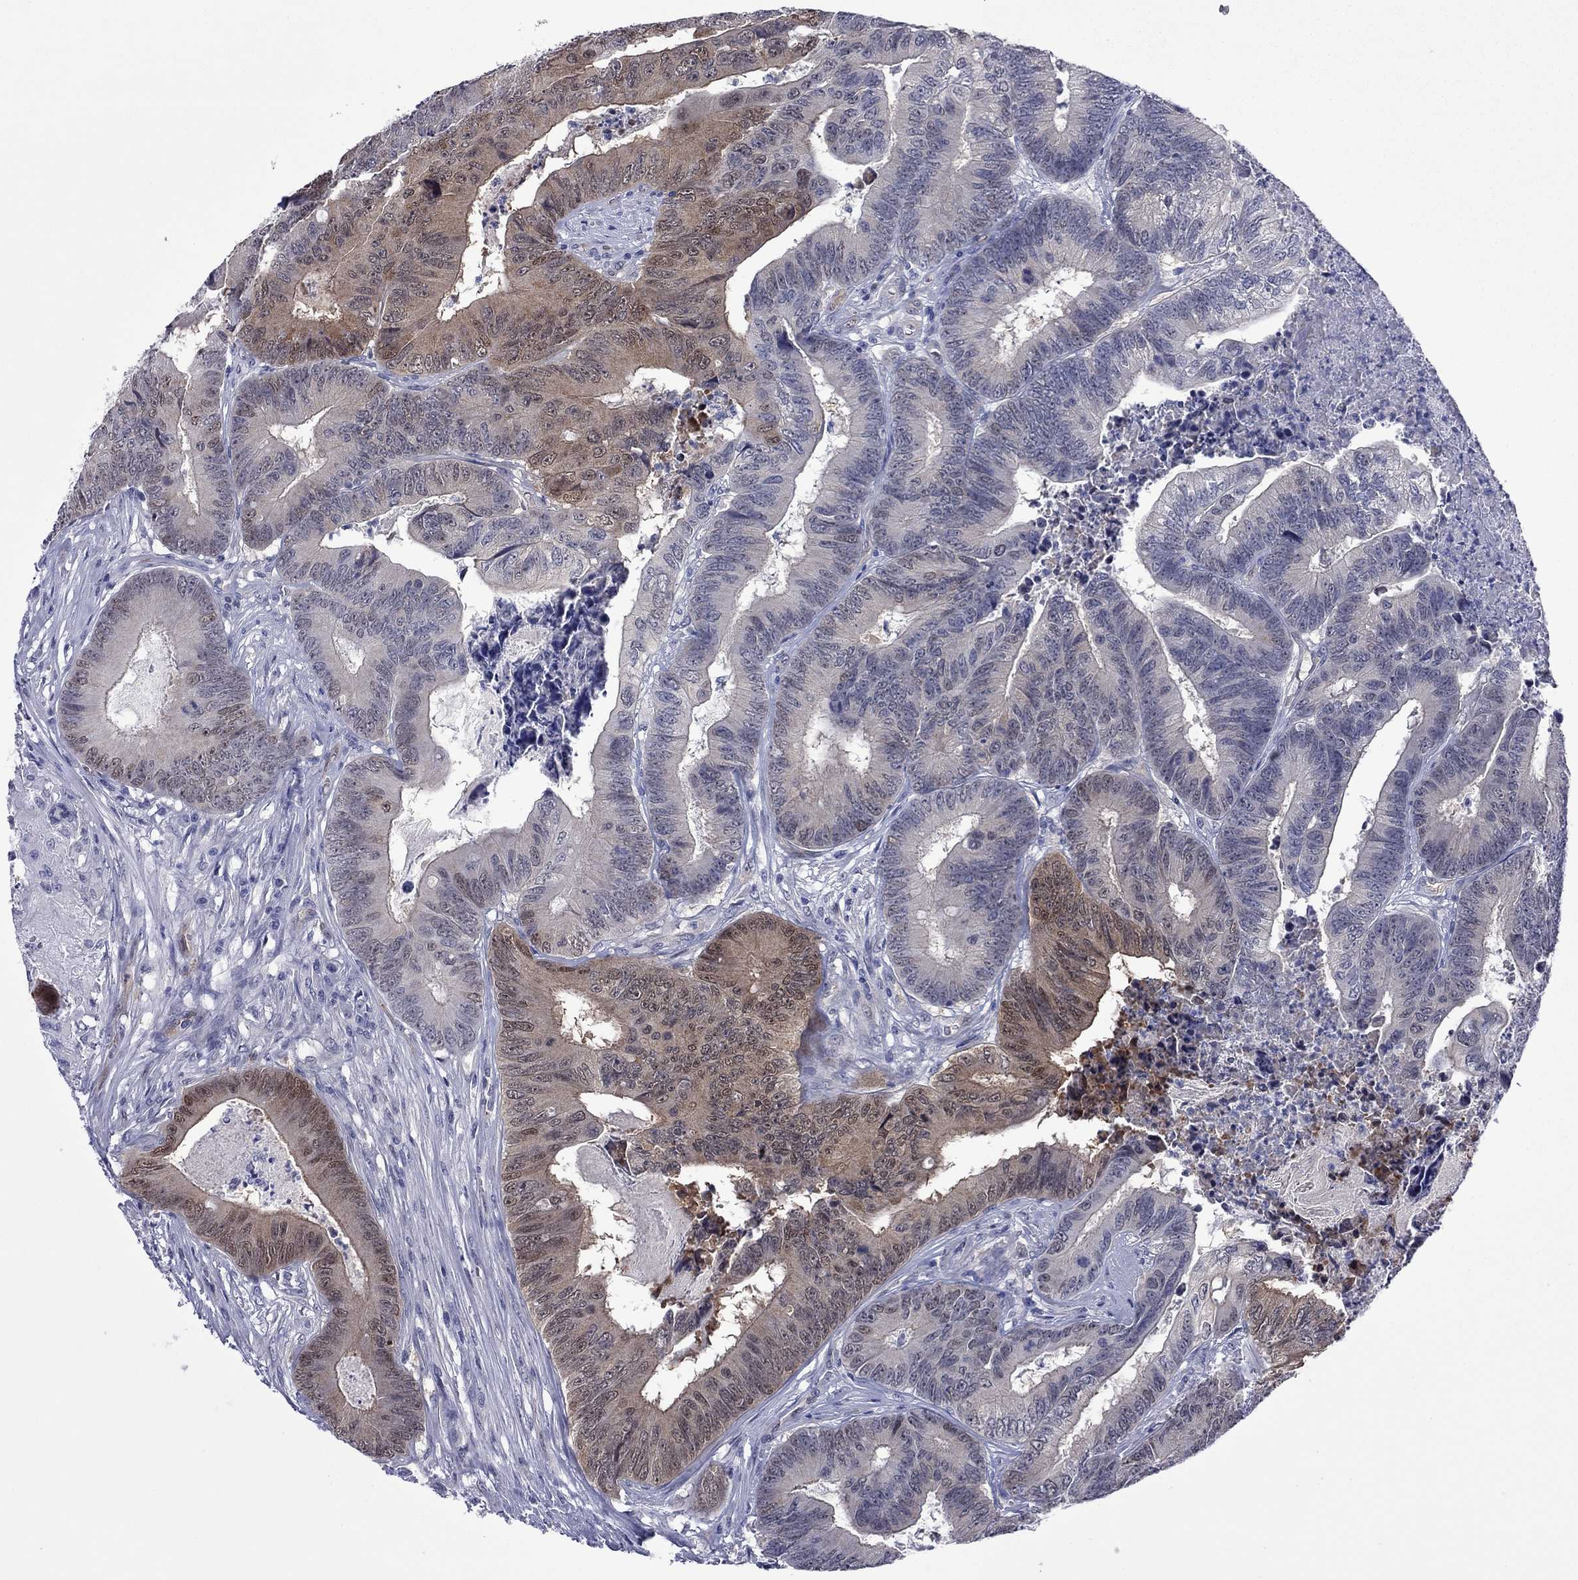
{"staining": {"intensity": "strong", "quantity": "25%-75%", "location": "cytoplasmic/membranous"}, "tissue": "colorectal cancer", "cell_type": "Tumor cells", "image_type": "cancer", "snomed": [{"axis": "morphology", "description": "Adenocarcinoma, NOS"}, {"axis": "topography", "description": "Colon"}], "caption": "A high amount of strong cytoplasmic/membranous expression is identified in about 25%-75% of tumor cells in colorectal cancer tissue.", "gene": "CTNNBIP1", "patient": {"sex": "male", "age": 84}}